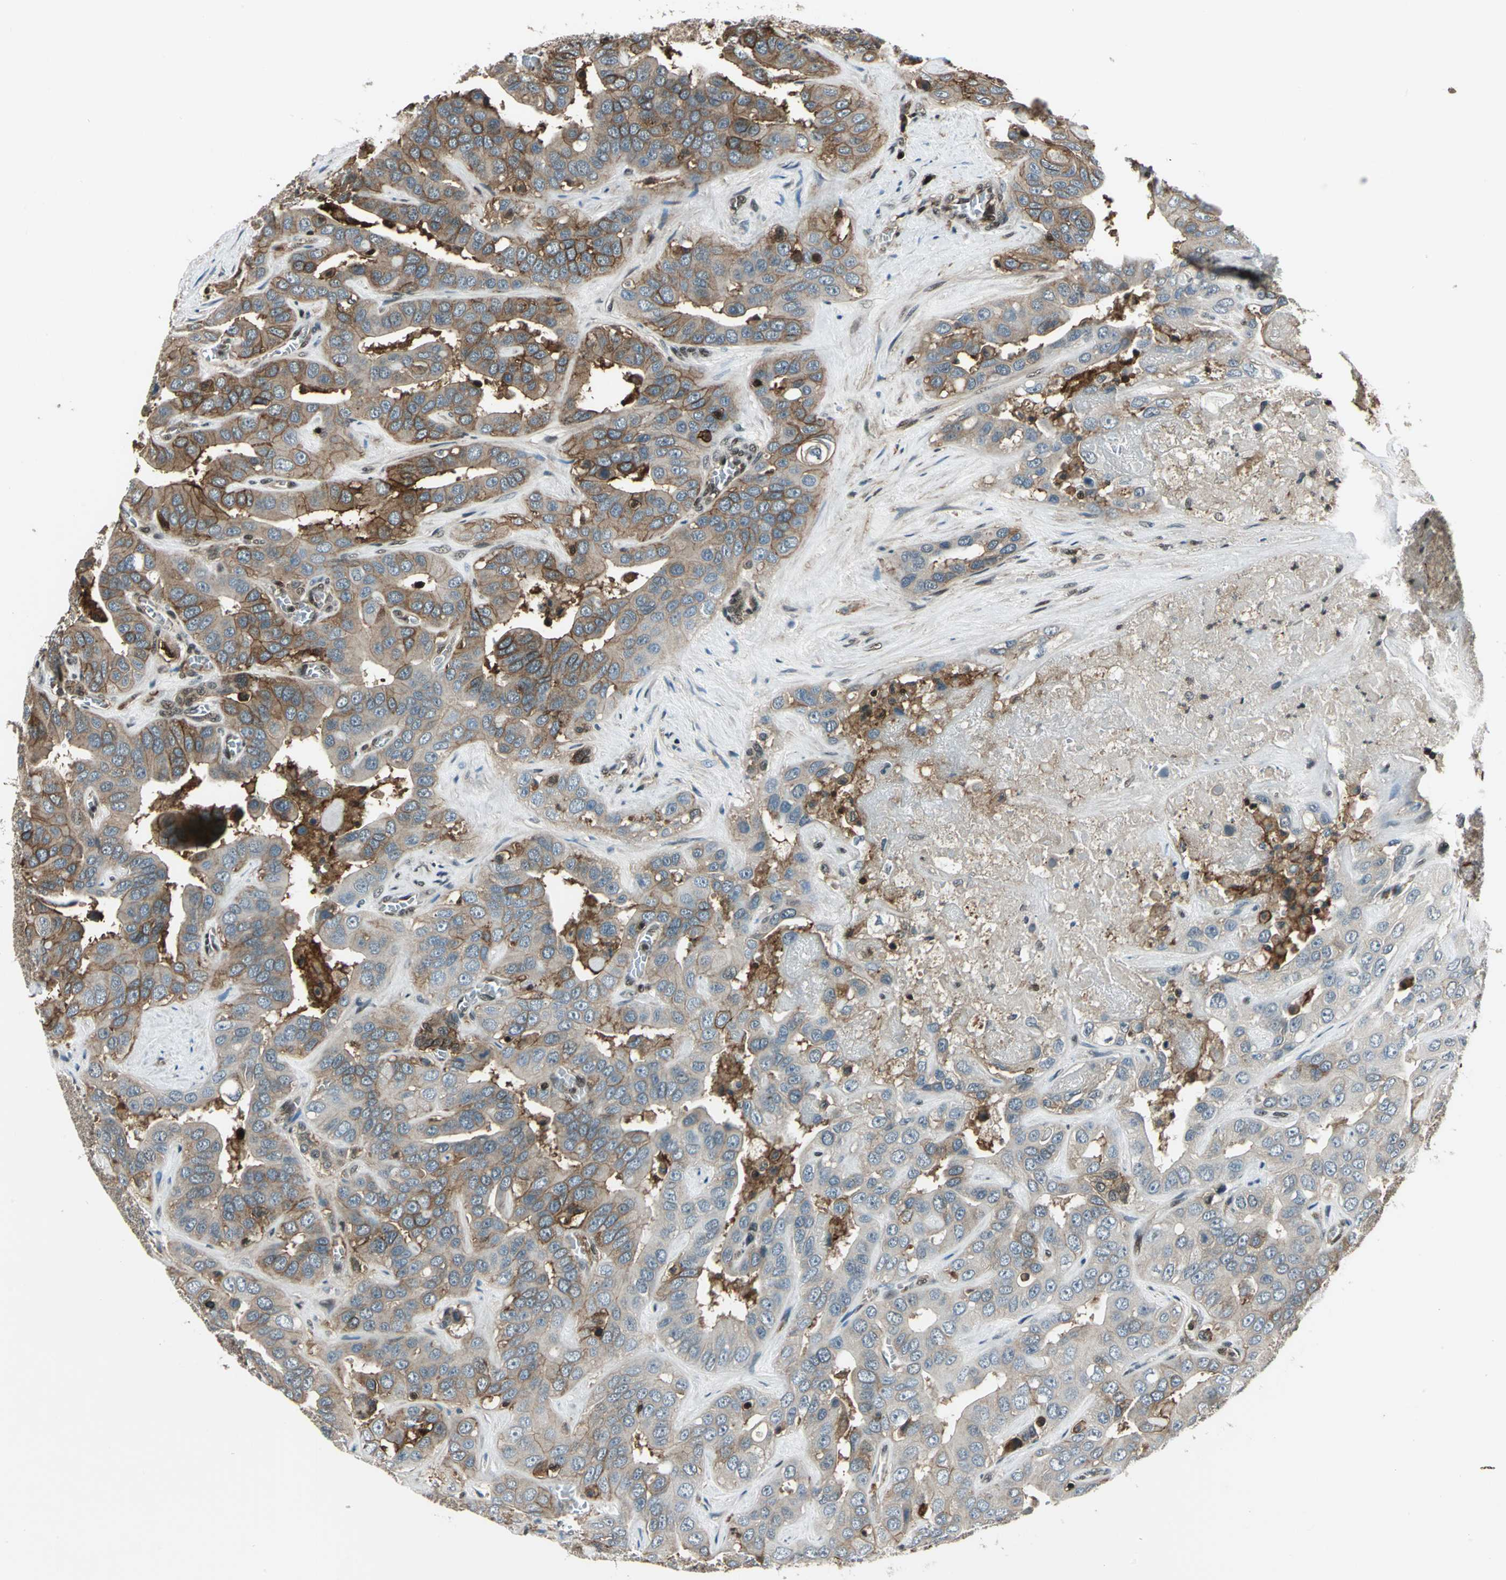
{"staining": {"intensity": "moderate", "quantity": ">75%", "location": "cytoplasmic/membranous"}, "tissue": "liver cancer", "cell_type": "Tumor cells", "image_type": "cancer", "snomed": [{"axis": "morphology", "description": "Cholangiocarcinoma"}, {"axis": "topography", "description": "Liver"}], "caption": "Liver cholangiocarcinoma stained for a protein (brown) shows moderate cytoplasmic/membranous positive staining in approximately >75% of tumor cells.", "gene": "NR2C2", "patient": {"sex": "female", "age": 52}}